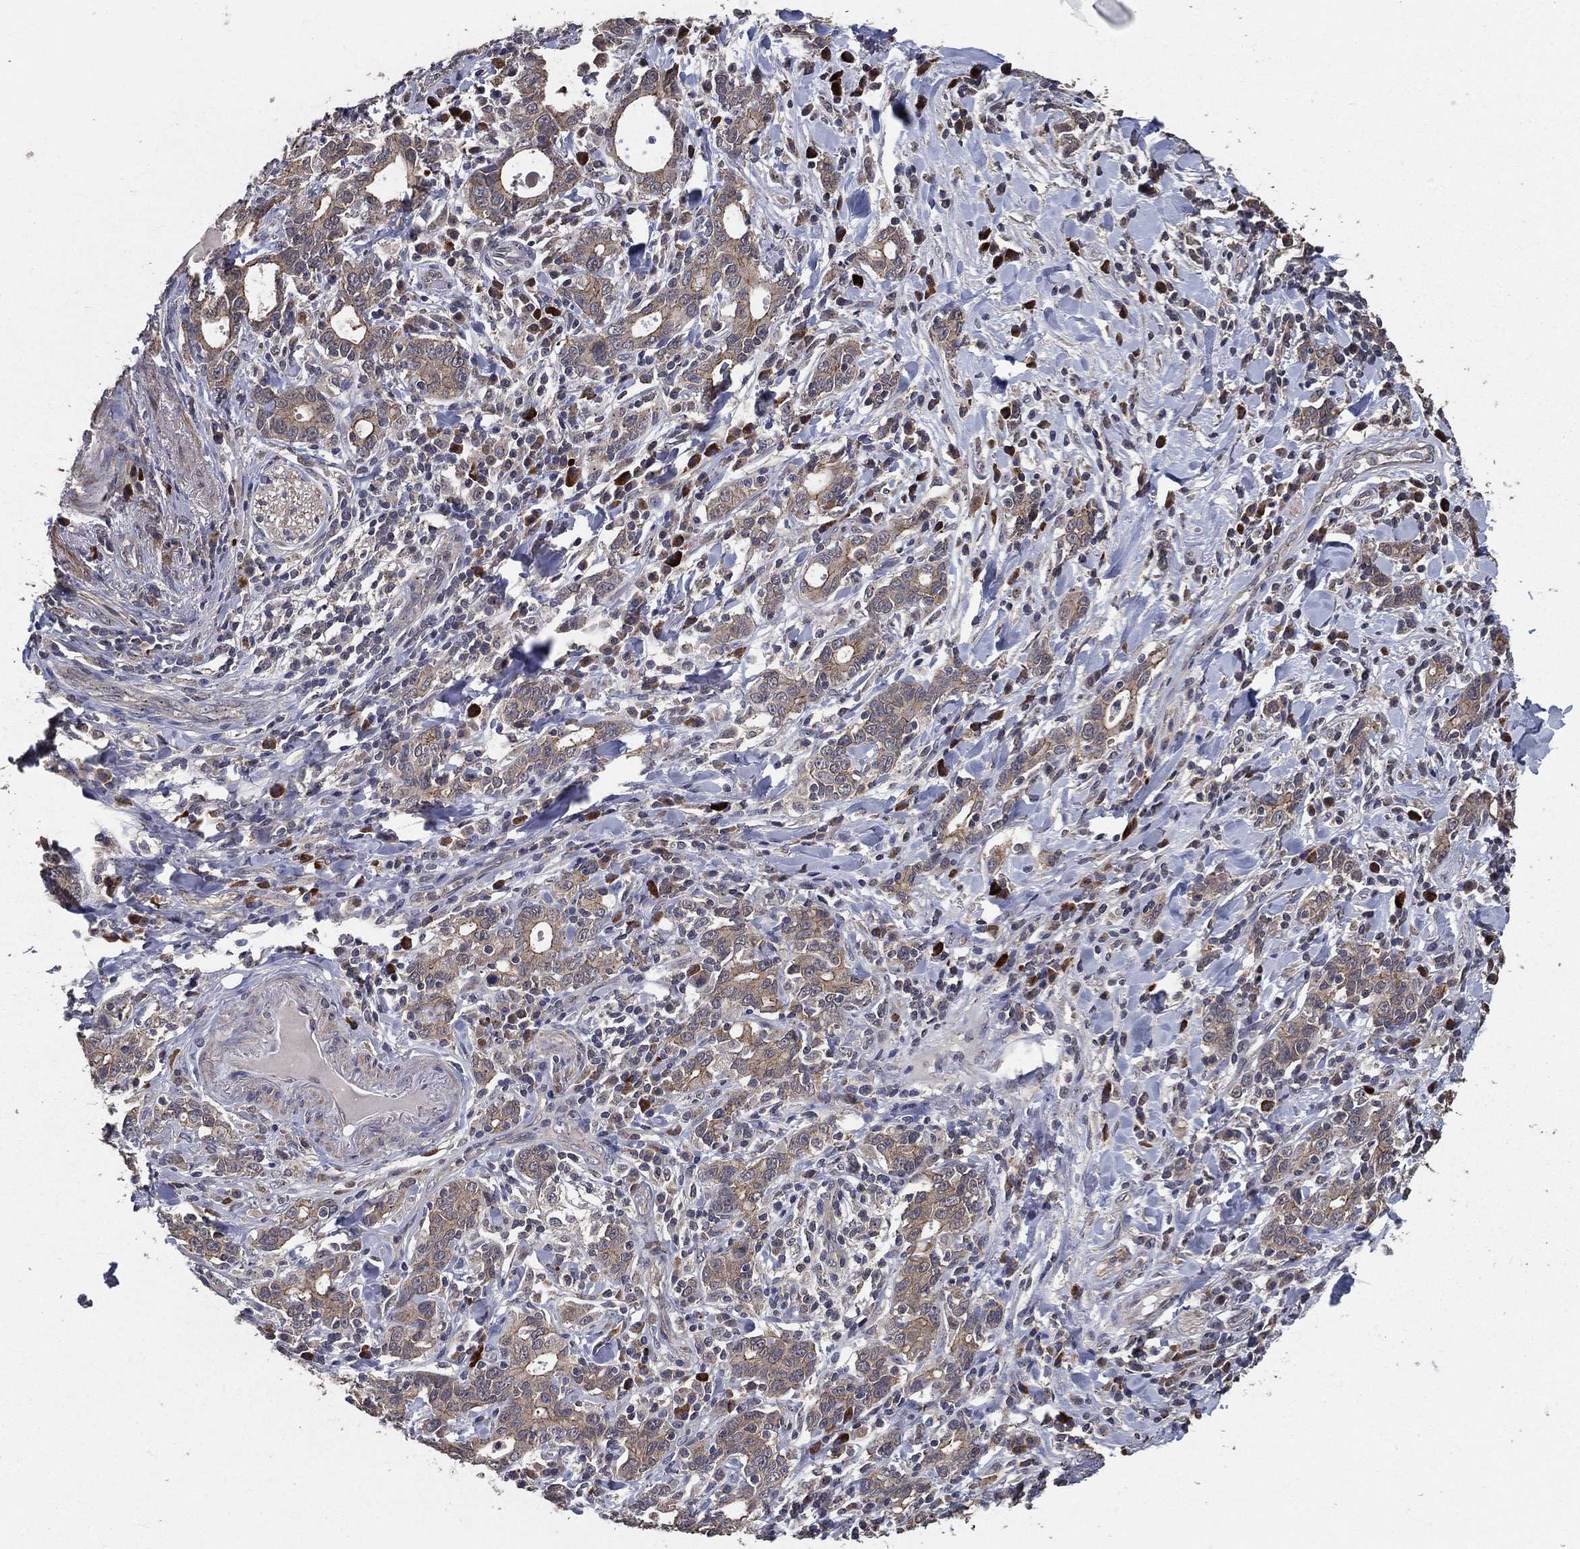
{"staining": {"intensity": "weak", "quantity": "25%-75%", "location": "cytoplasmic/membranous"}, "tissue": "stomach cancer", "cell_type": "Tumor cells", "image_type": "cancer", "snomed": [{"axis": "morphology", "description": "Adenocarcinoma, NOS"}, {"axis": "topography", "description": "Stomach"}], "caption": "Immunohistochemistry of human adenocarcinoma (stomach) reveals low levels of weak cytoplasmic/membranous expression in approximately 25%-75% of tumor cells. The protein is stained brown, and the nuclei are stained in blue (DAB IHC with brightfield microscopy, high magnification).", "gene": "PCNT", "patient": {"sex": "male", "age": 79}}